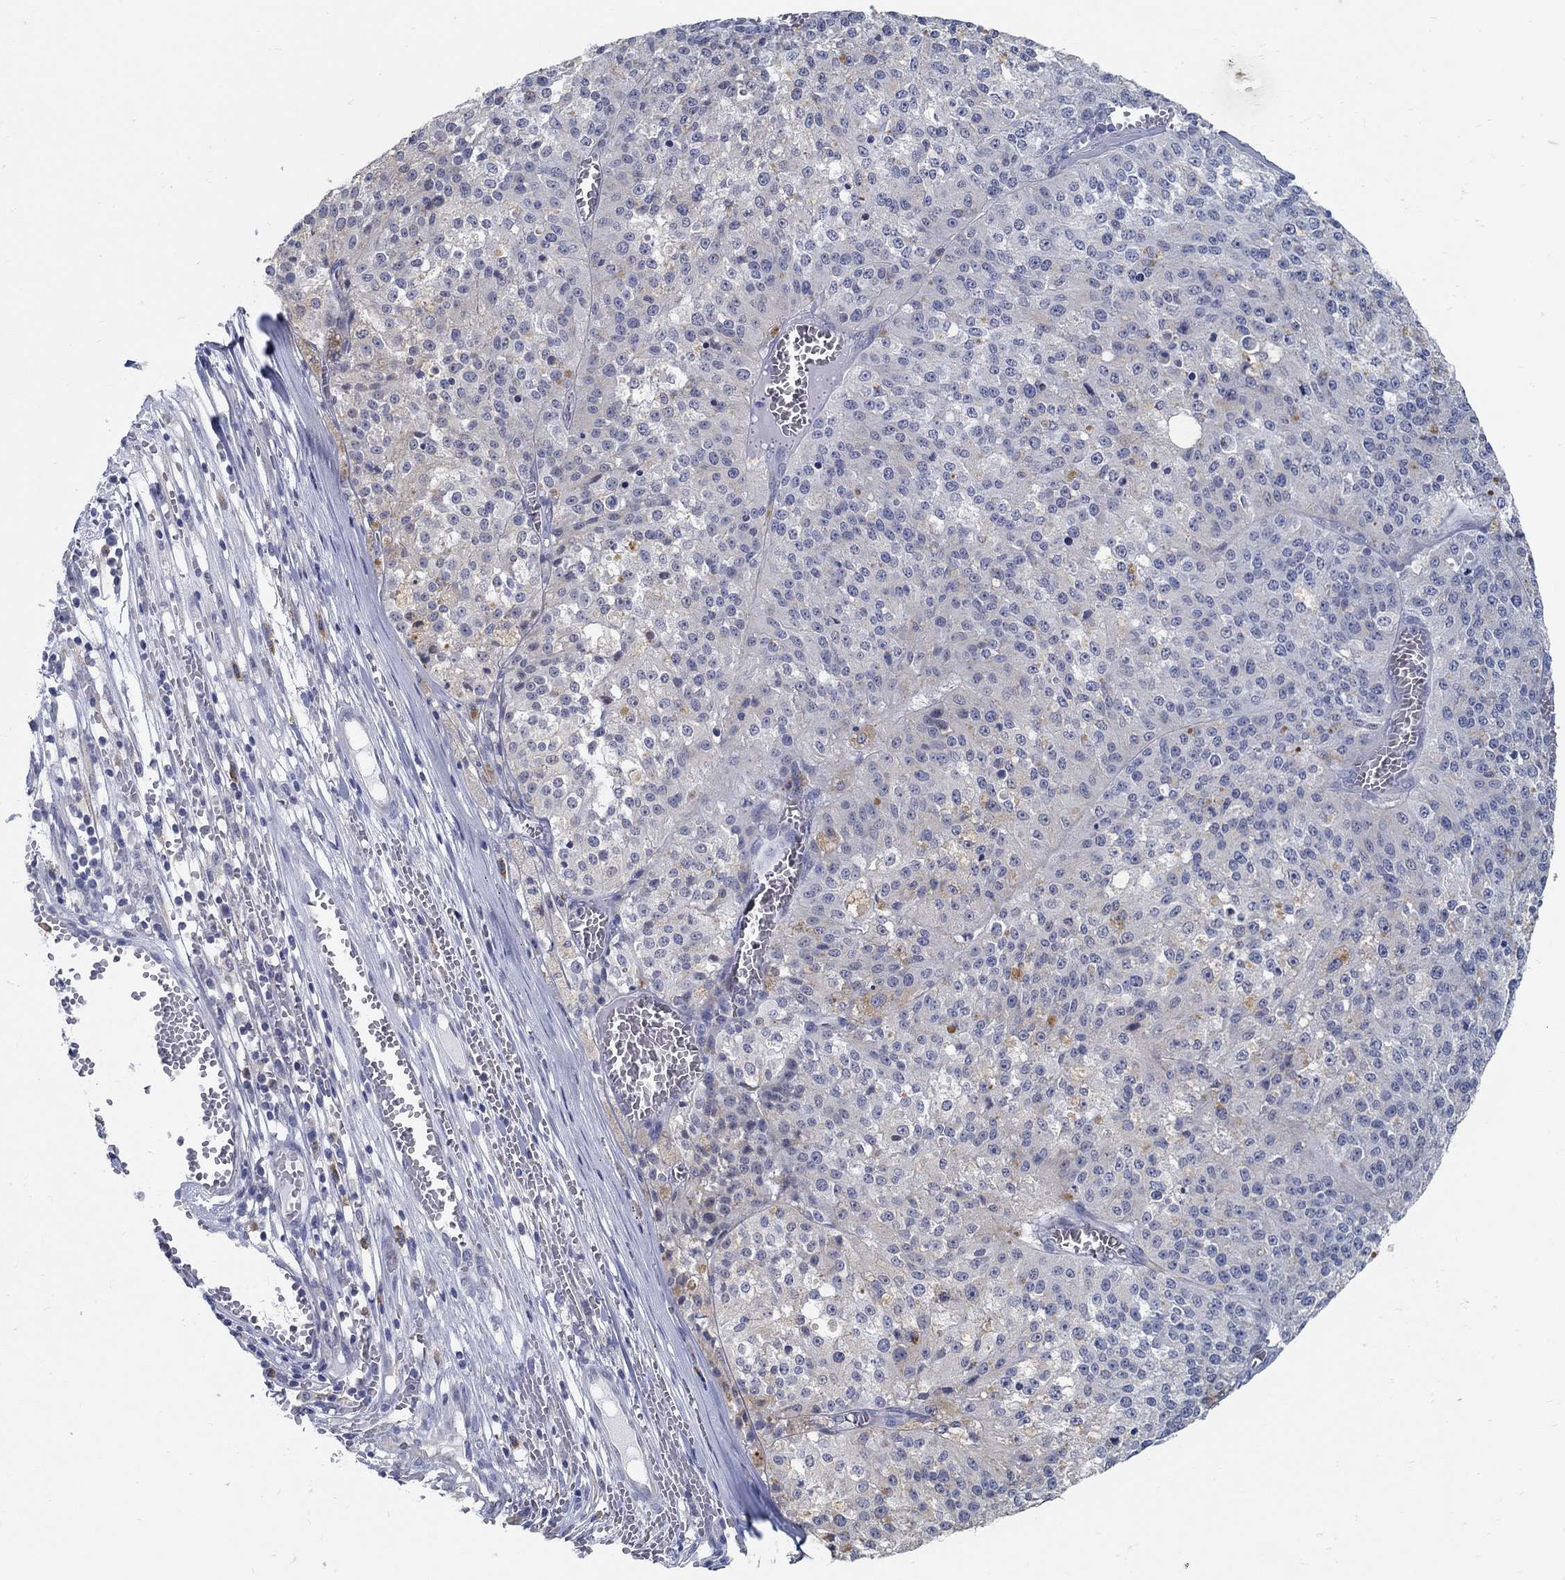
{"staining": {"intensity": "negative", "quantity": "none", "location": "none"}, "tissue": "melanoma", "cell_type": "Tumor cells", "image_type": "cancer", "snomed": [{"axis": "morphology", "description": "Malignant melanoma, Metastatic site"}, {"axis": "topography", "description": "Lymph node"}], "caption": "High magnification brightfield microscopy of malignant melanoma (metastatic site) stained with DAB (brown) and counterstained with hematoxylin (blue): tumor cells show no significant positivity.", "gene": "PCDH11X", "patient": {"sex": "female", "age": 64}}